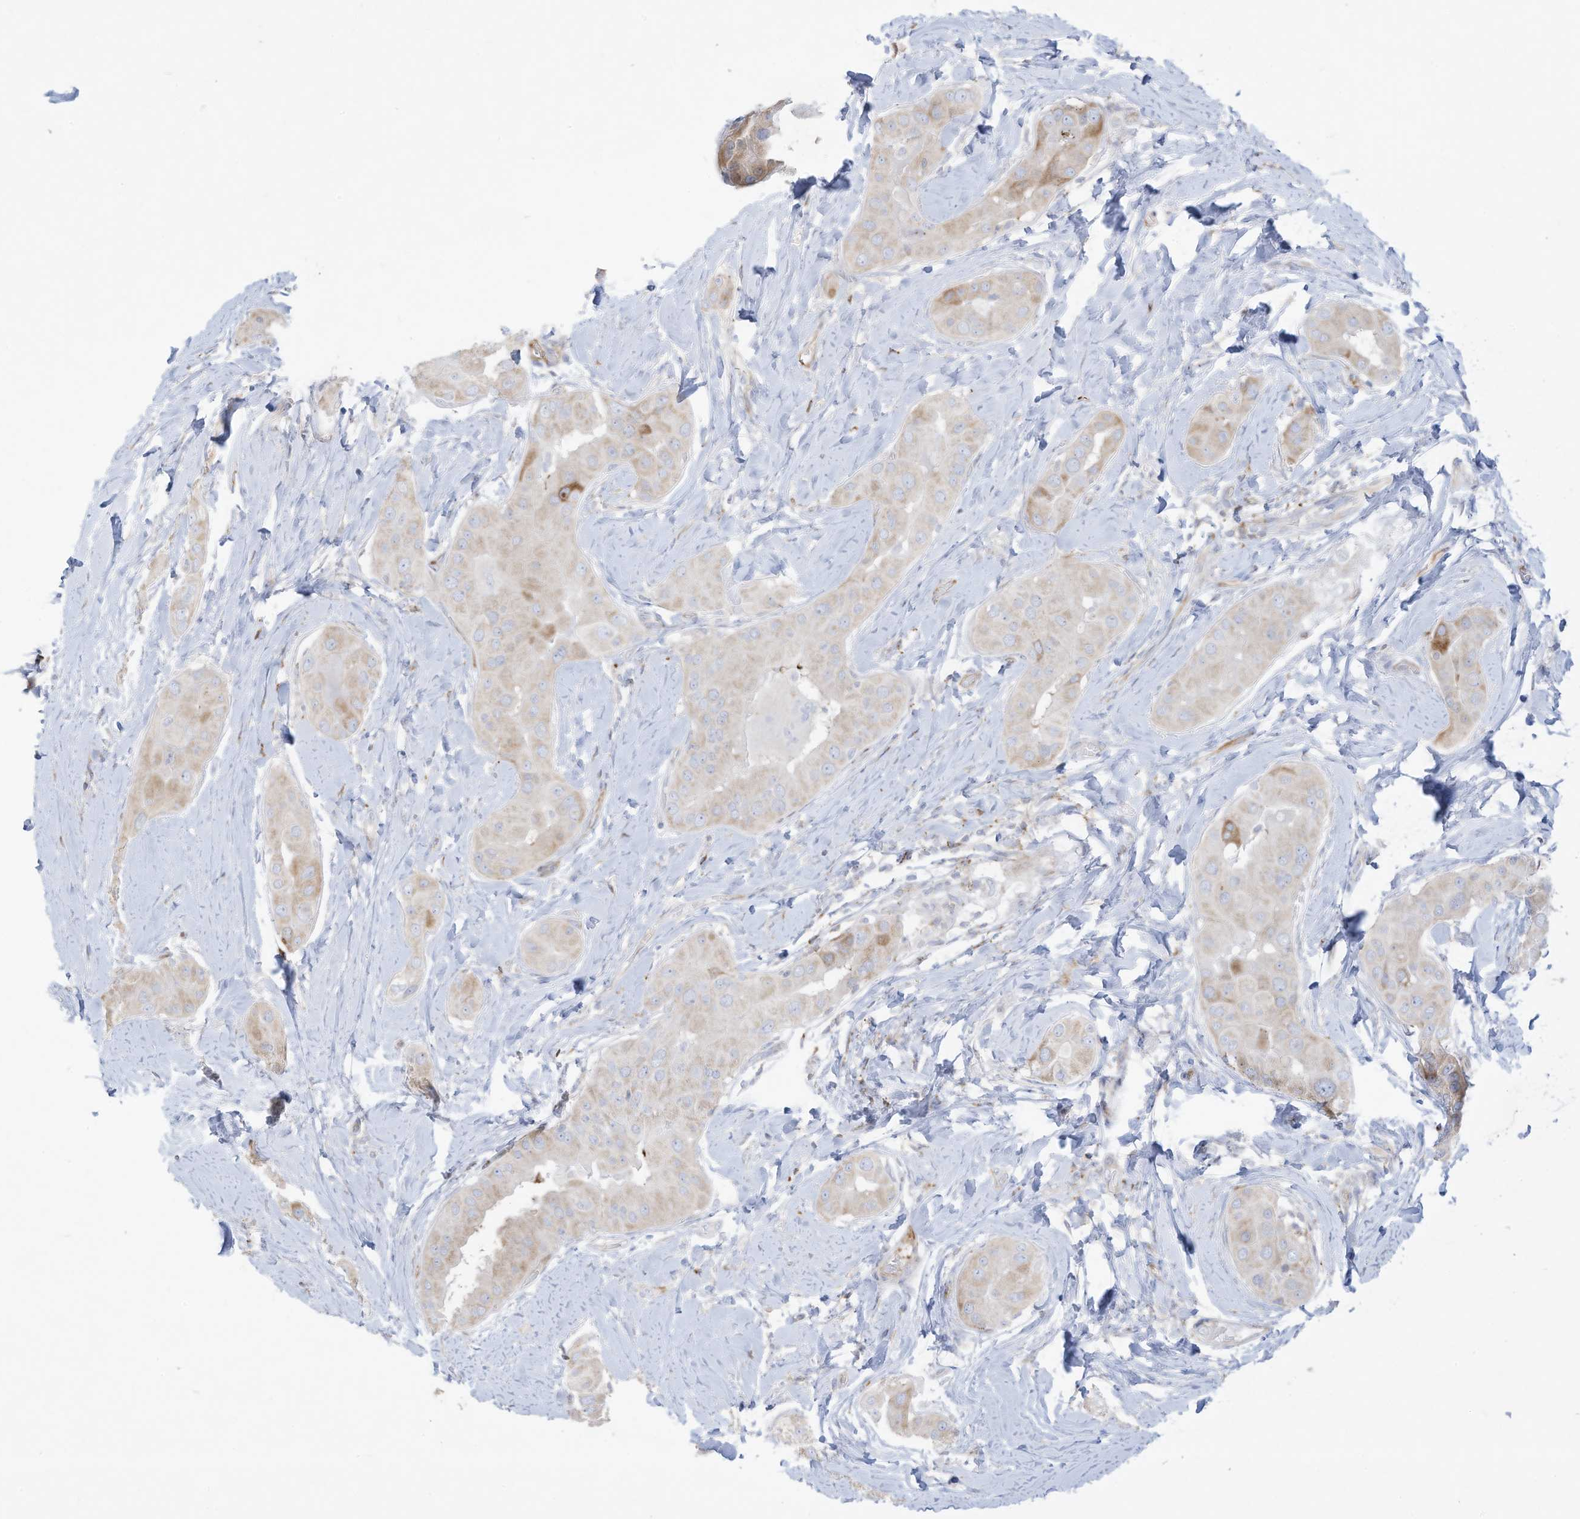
{"staining": {"intensity": "weak", "quantity": "25%-75%", "location": "cytoplasmic/membranous"}, "tissue": "thyroid cancer", "cell_type": "Tumor cells", "image_type": "cancer", "snomed": [{"axis": "morphology", "description": "Papillary adenocarcinoma, NOS"}, {"axis": "topography", "description": "Thyroid gland"}], "caption": "Papillary adenocarcinoma (thyroid) was stained to show a protein in brown. There is low levels of weak cytoplasmic/membranous expression in about 25%-75% of tumor cells.", "gene": "THNSL2", "patient": {"sex": "male", "age": 33}}